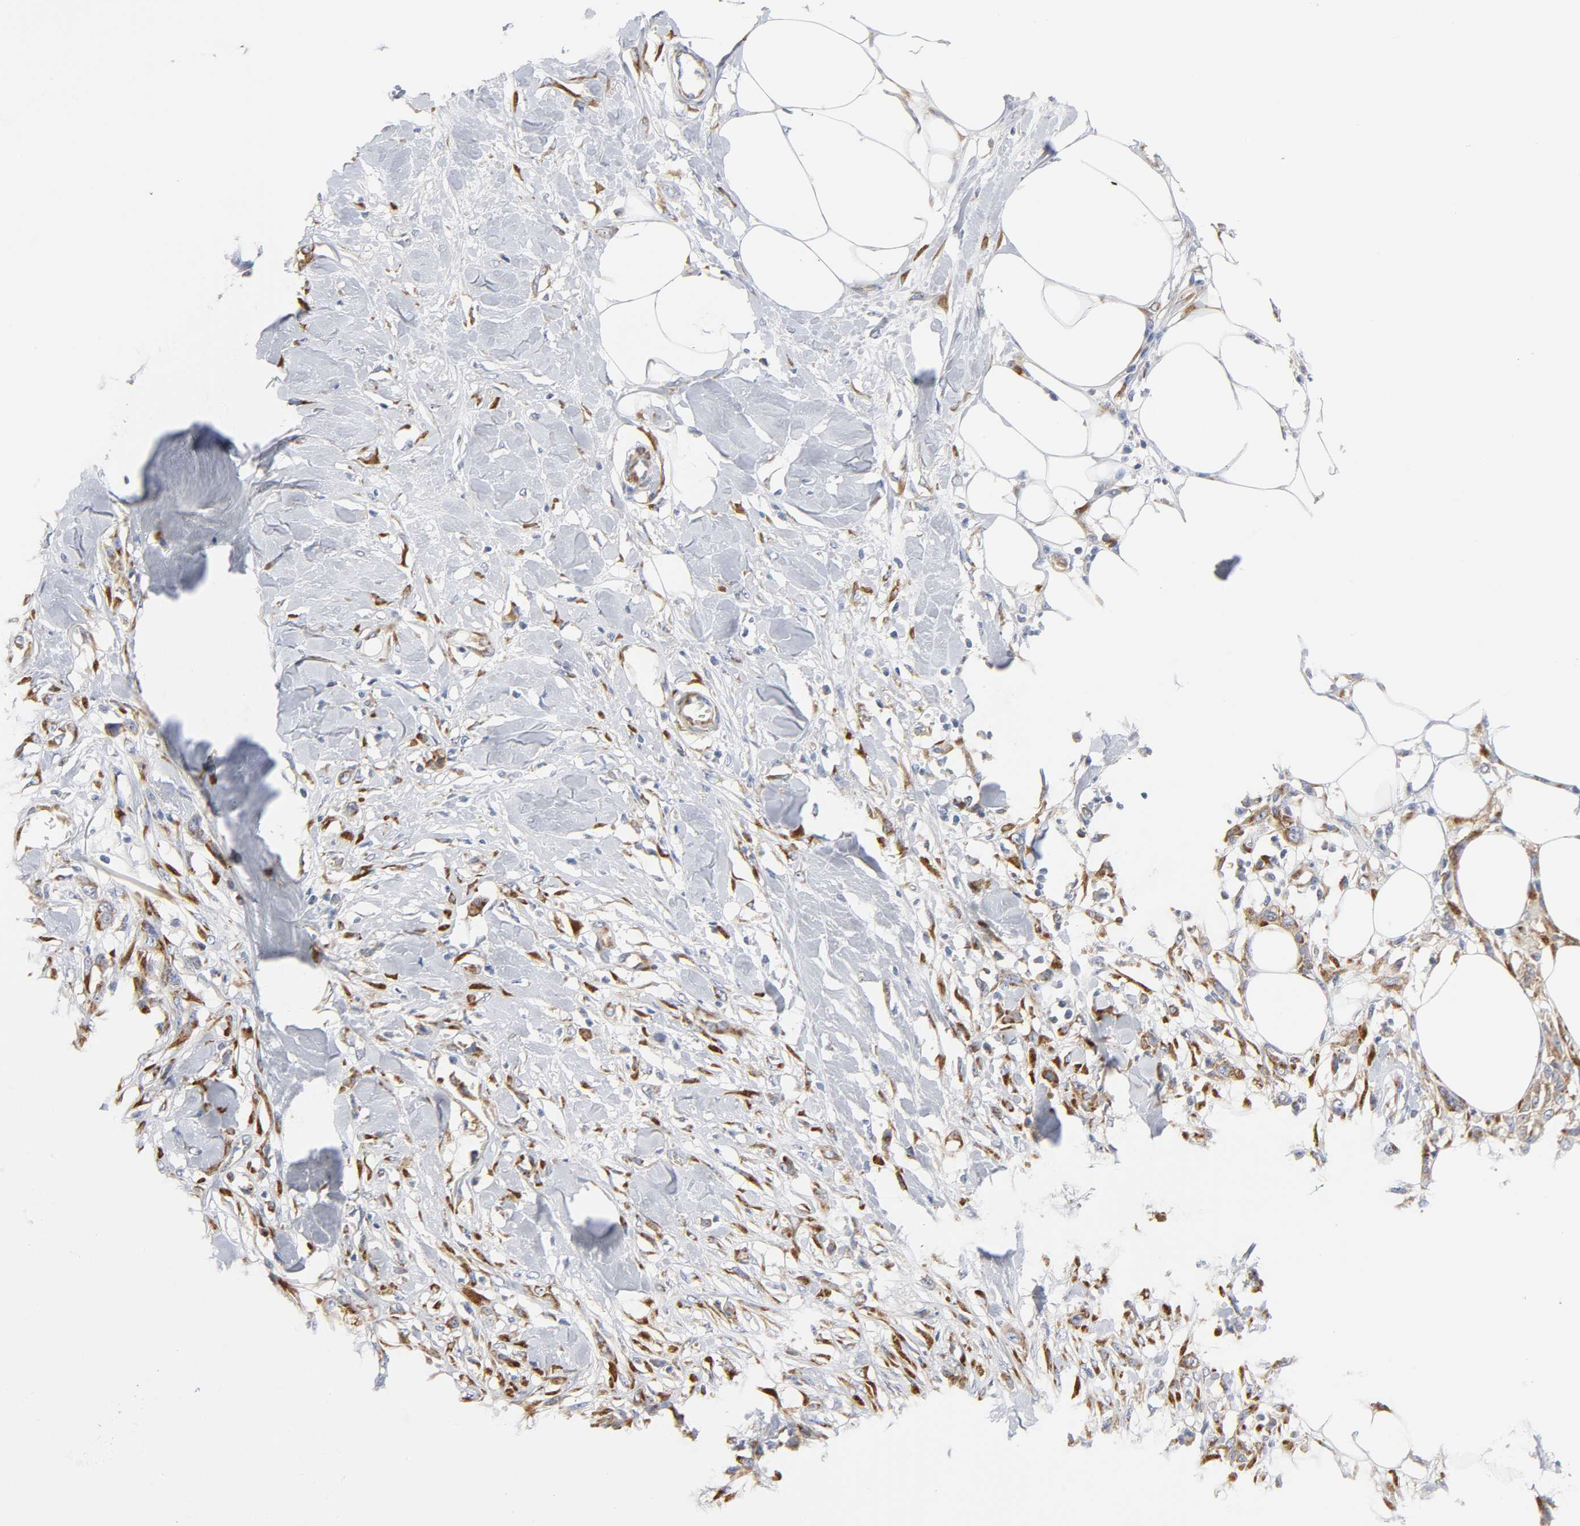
{"staining": {"intensity": "moderate", "quantity": ">75%", "location": "cytoplasmic/membranous"}, "tissue": "skin cancer", "cell_type": "Tumor cells", "image_type": "cancer", "snomed": [{"axis": "morphology", "description": "Normal tissue, NOS"}, {"axis": "morphology", "description": "Squamous cell carcinoma, NOS"}, {"axis": "topography", "description": "Skin"}], "caption": "IHC staining of skin cancer (squamous cell carcinoma), which reveals medium levels of moderate cytoplasmic/membranous staining in approximately >75% of tumor cells indicating moderate cytoplasmic/membranous protein staining. The staining was performed using DAB (brown) for protein detection and nuclei were counterstained in hematoxylin (blue).", "gene": "REL", "patient": {"sex": "female", "age": 59}}